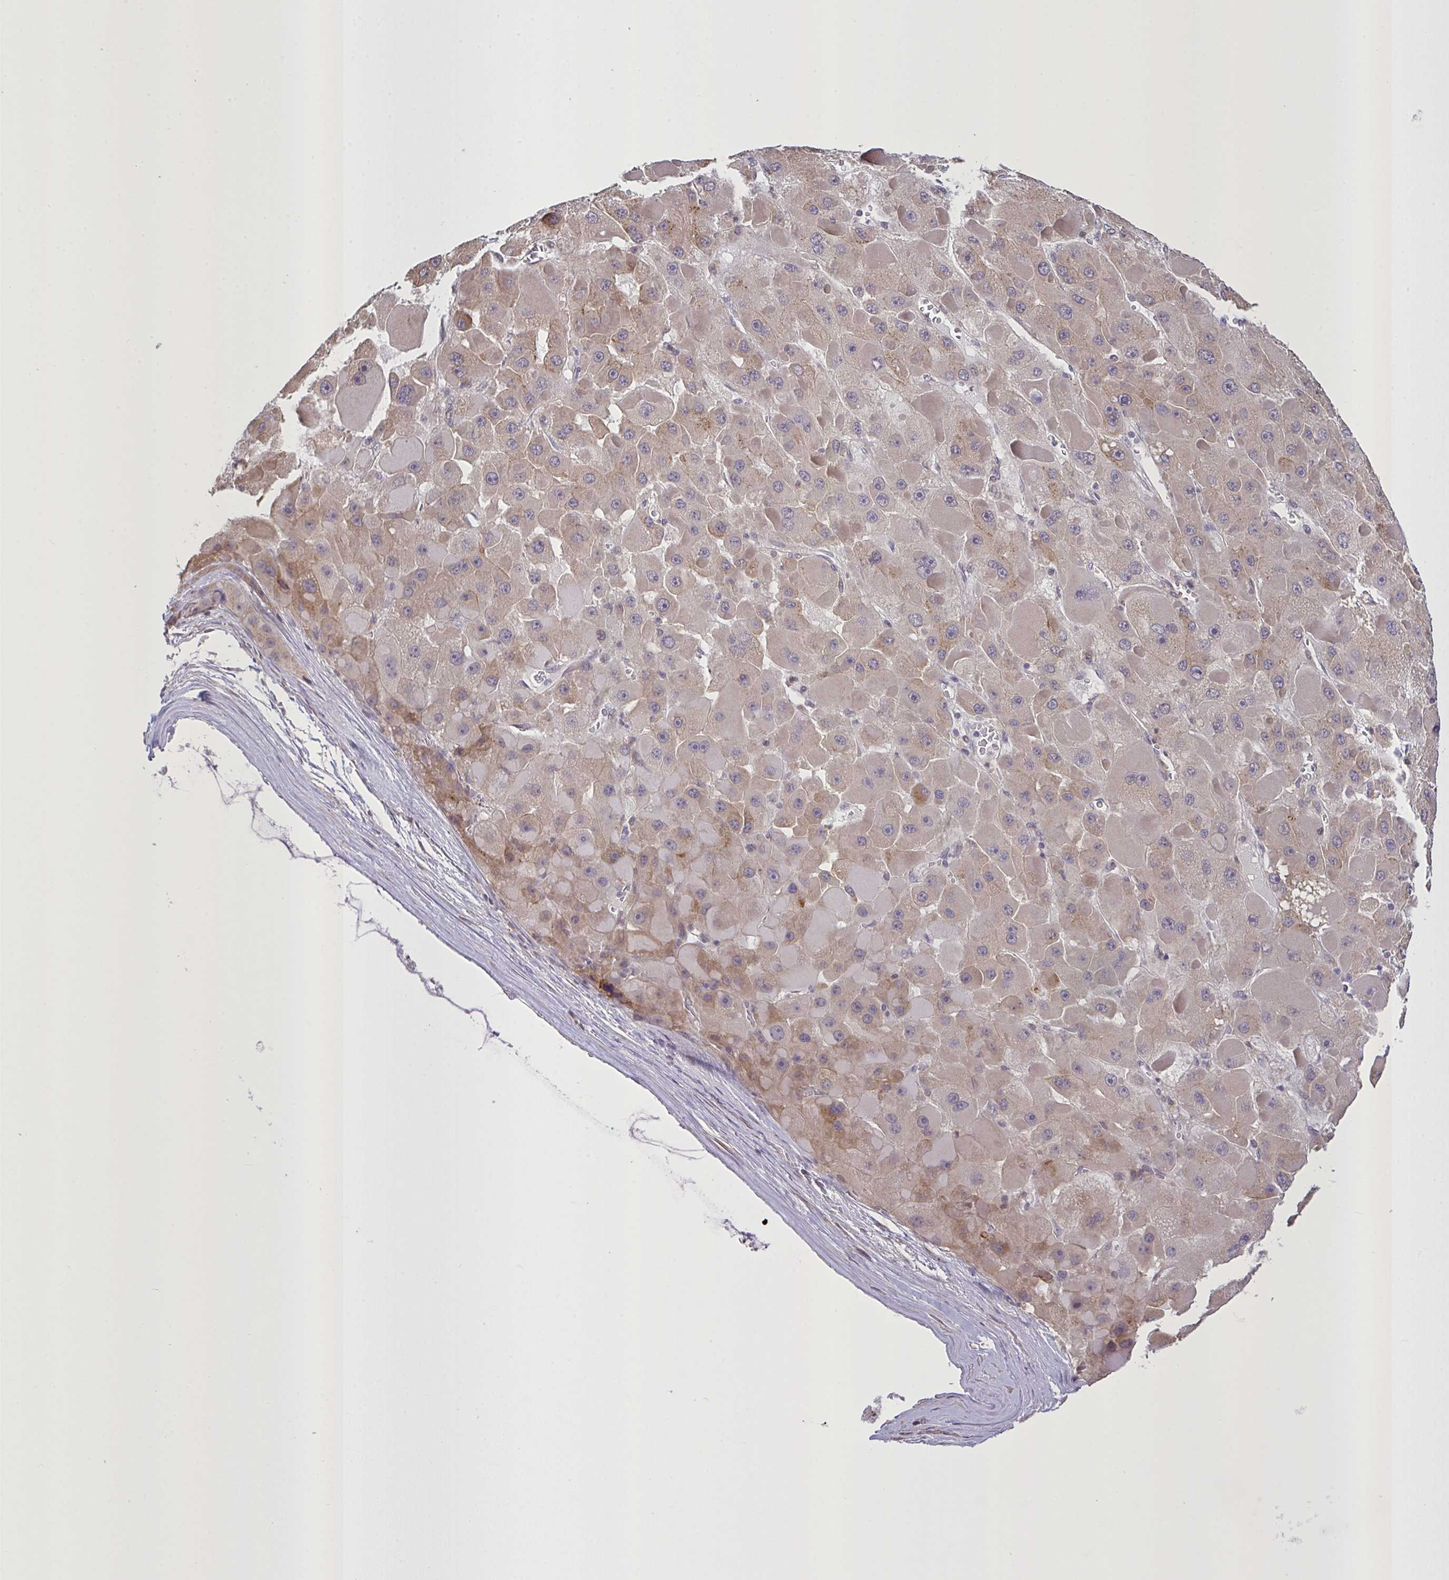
{"staining": {"intensity": "moderate", "quantity": "<25%", "location": "cytoplasmic/membranous"}, "tissue": "liver cancer", "cell_type": "Tumor cells", "image_type": "cancer", "snomed": [{"axis": "morphology", "description": "Carcinoma, Hepatocellular, NOS"}, {"axis": "topography", "description": "Liver"}], "caption": "A brown stain shows moderate cytoplasmic/membranous positivity of a protein in liver cancer (hepatocellular carcinoma) tumor cells.", "gene": "MRGPRX2", "patient": {"sex": "female", "age": 73}}